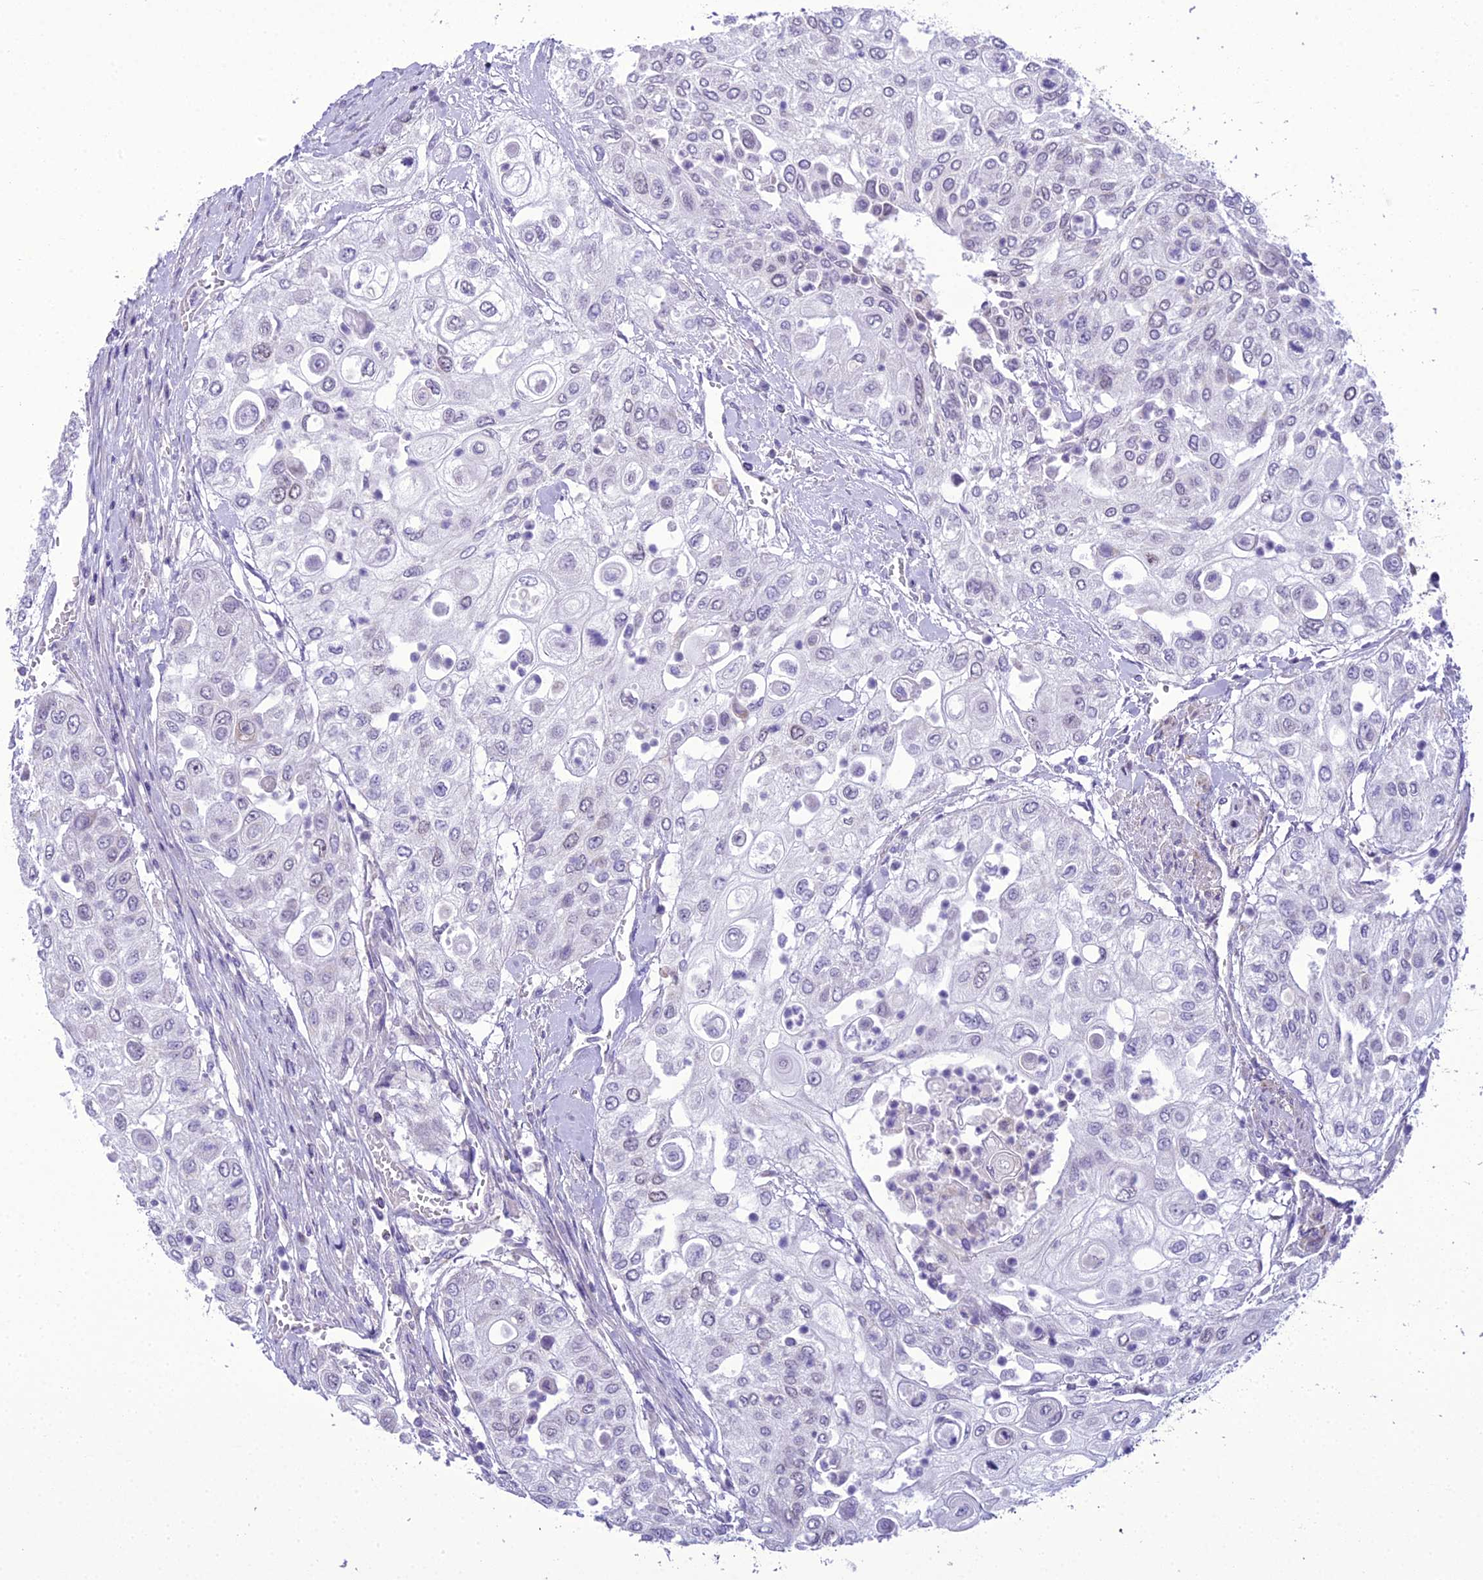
{"staining": {"intensity": "negative", "quantity": "none", "location": "none"}, "tissue": "urothelial cancer", "cell_type": "Tumor cells", "image_type": "cancer", "snomed": [{"axis": "morphology", "description": "Urothelial carcinoma, High grade"}, {"axis": "topography", "description": "Urinary bladder"}], "caption": "Tumor cells show no significant protein expression in urothelial carcinoma (high-grade).", "gene": "B9D2", "patient": {"sex": "female", "age": 79}}